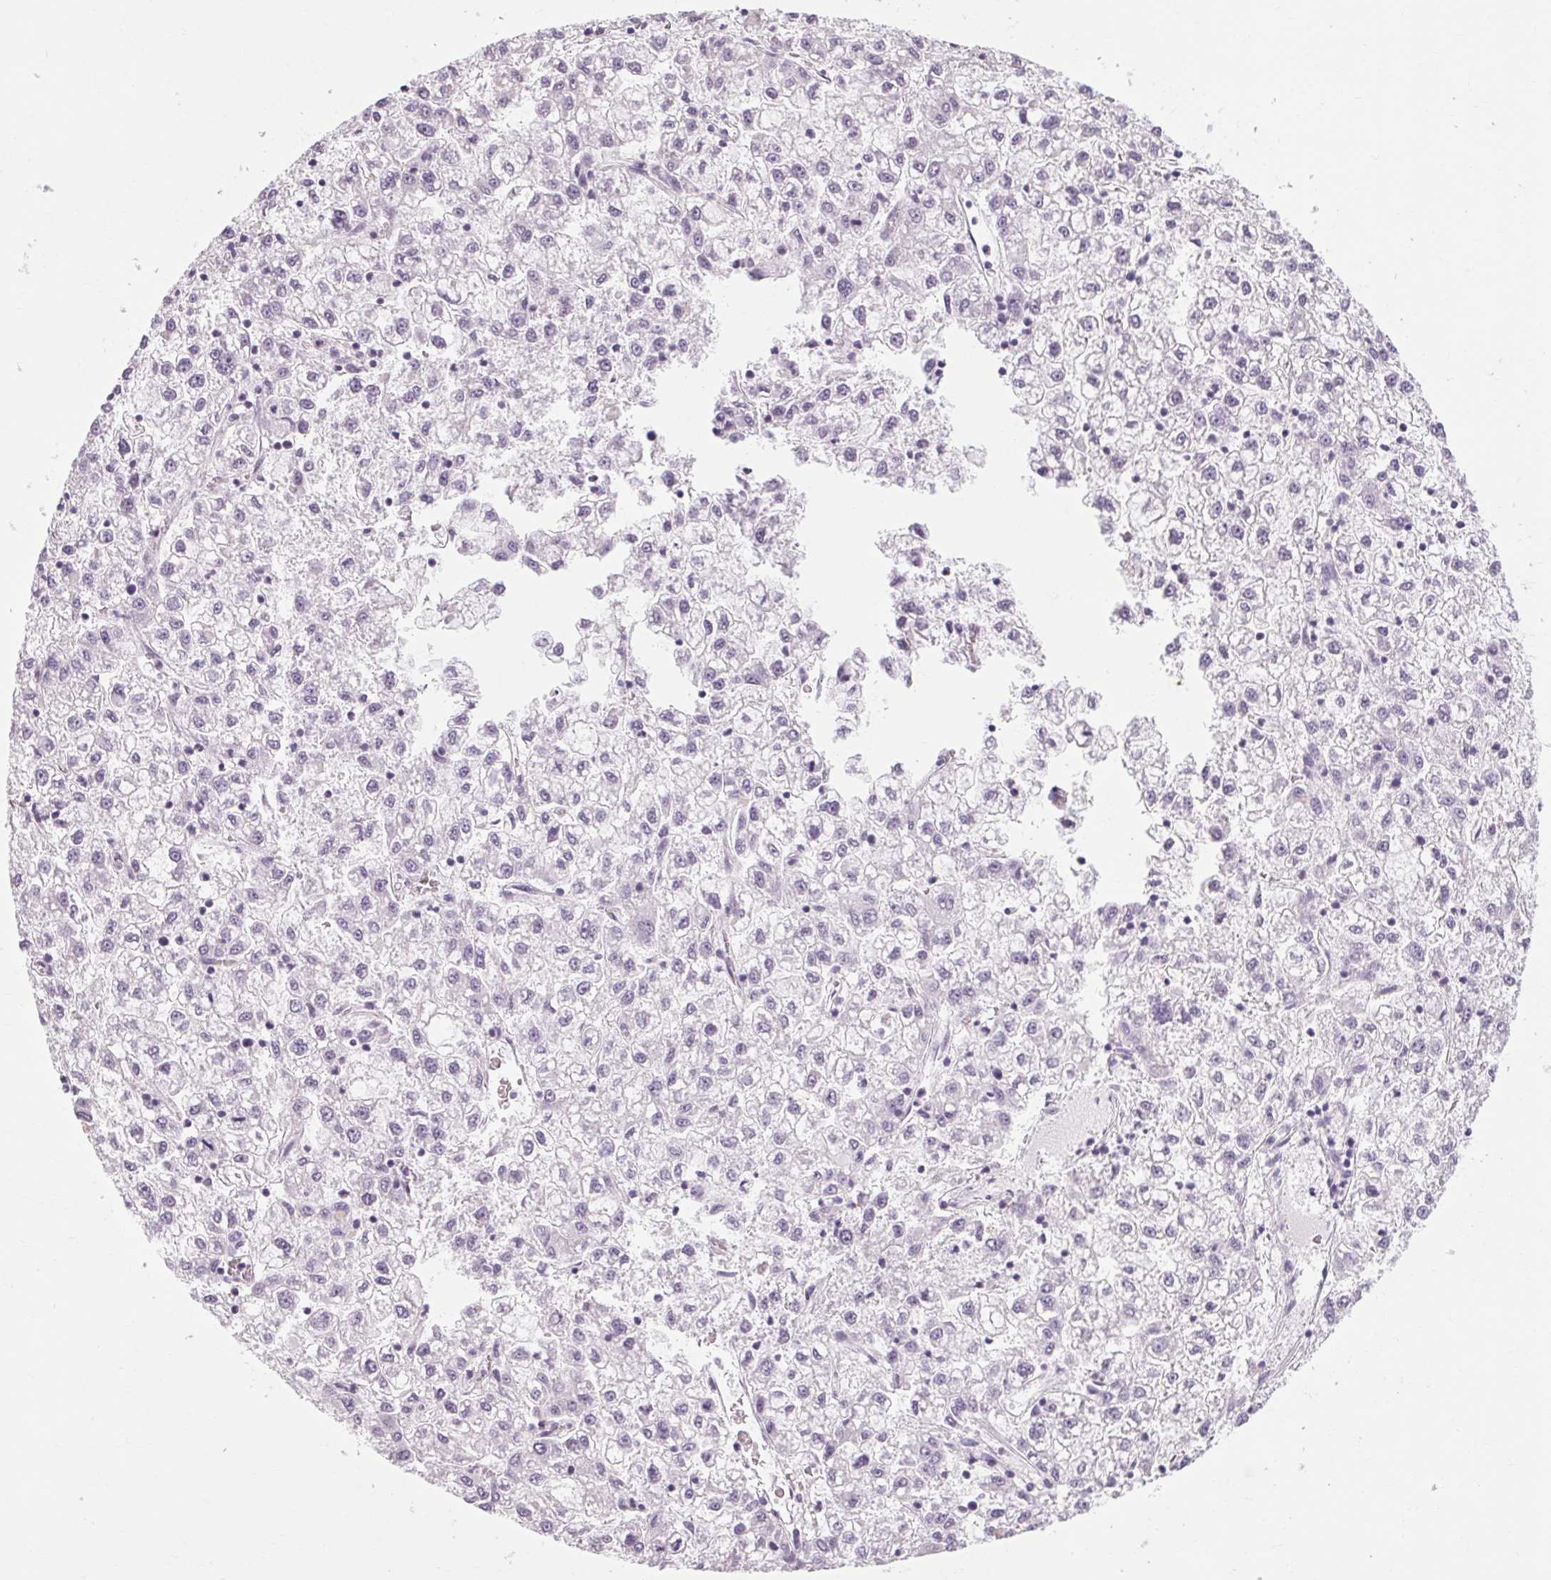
{"staining": {"intensity": "negative", "quantity": "none", "location": "none"}, "tissue": "liver cancer", "cell_type": "Tumor cells", "image_type": "cancer", "snomed": [{"axis": "morphology", "description": "Carcinoma, Hepatocellular, NOS"}, {"axis": "topography", "description": "Liver"}], "caption": "There is no significant staining in tumor cells of liver cancer.", "gene": "POMC", "patient": {"sex": "male", "age": 40}}